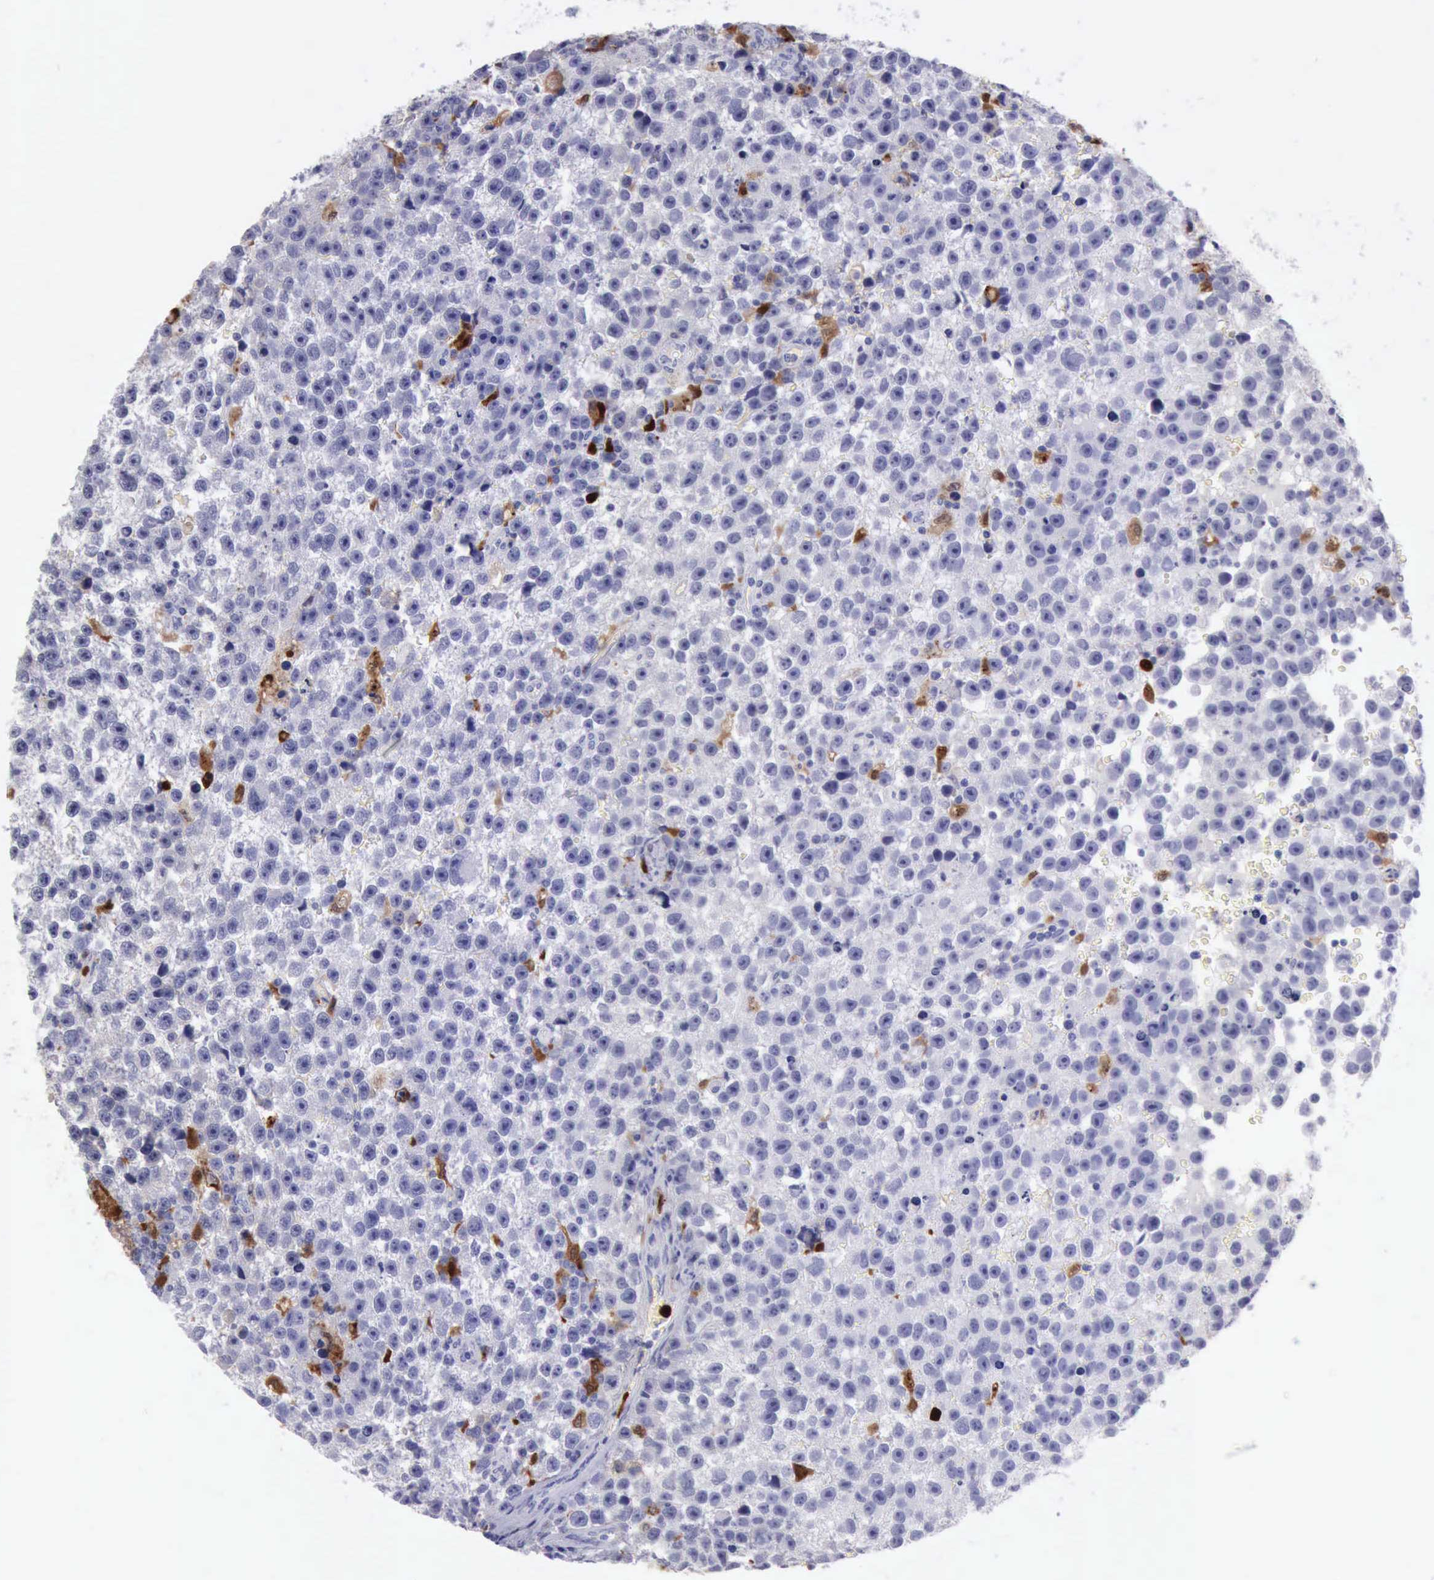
{"staining": {"intensity": "negative", "quantity": "none", "location": "none"}, "tissue": "testis cancer", "cell_type": "Tumor cells", "image_type": "cancer", "snomed": [{"axis": "morphology", "description": "Seminoma, NOS"}, {"axis": "topography", "description": "Testis"}], "caption": "Testis cancer (seminoma) was stained to show a protein in brown. There is no significant expression in tumor cells.", "gene": "CSTA", "patient": {"sex": "male", "age": 33}}